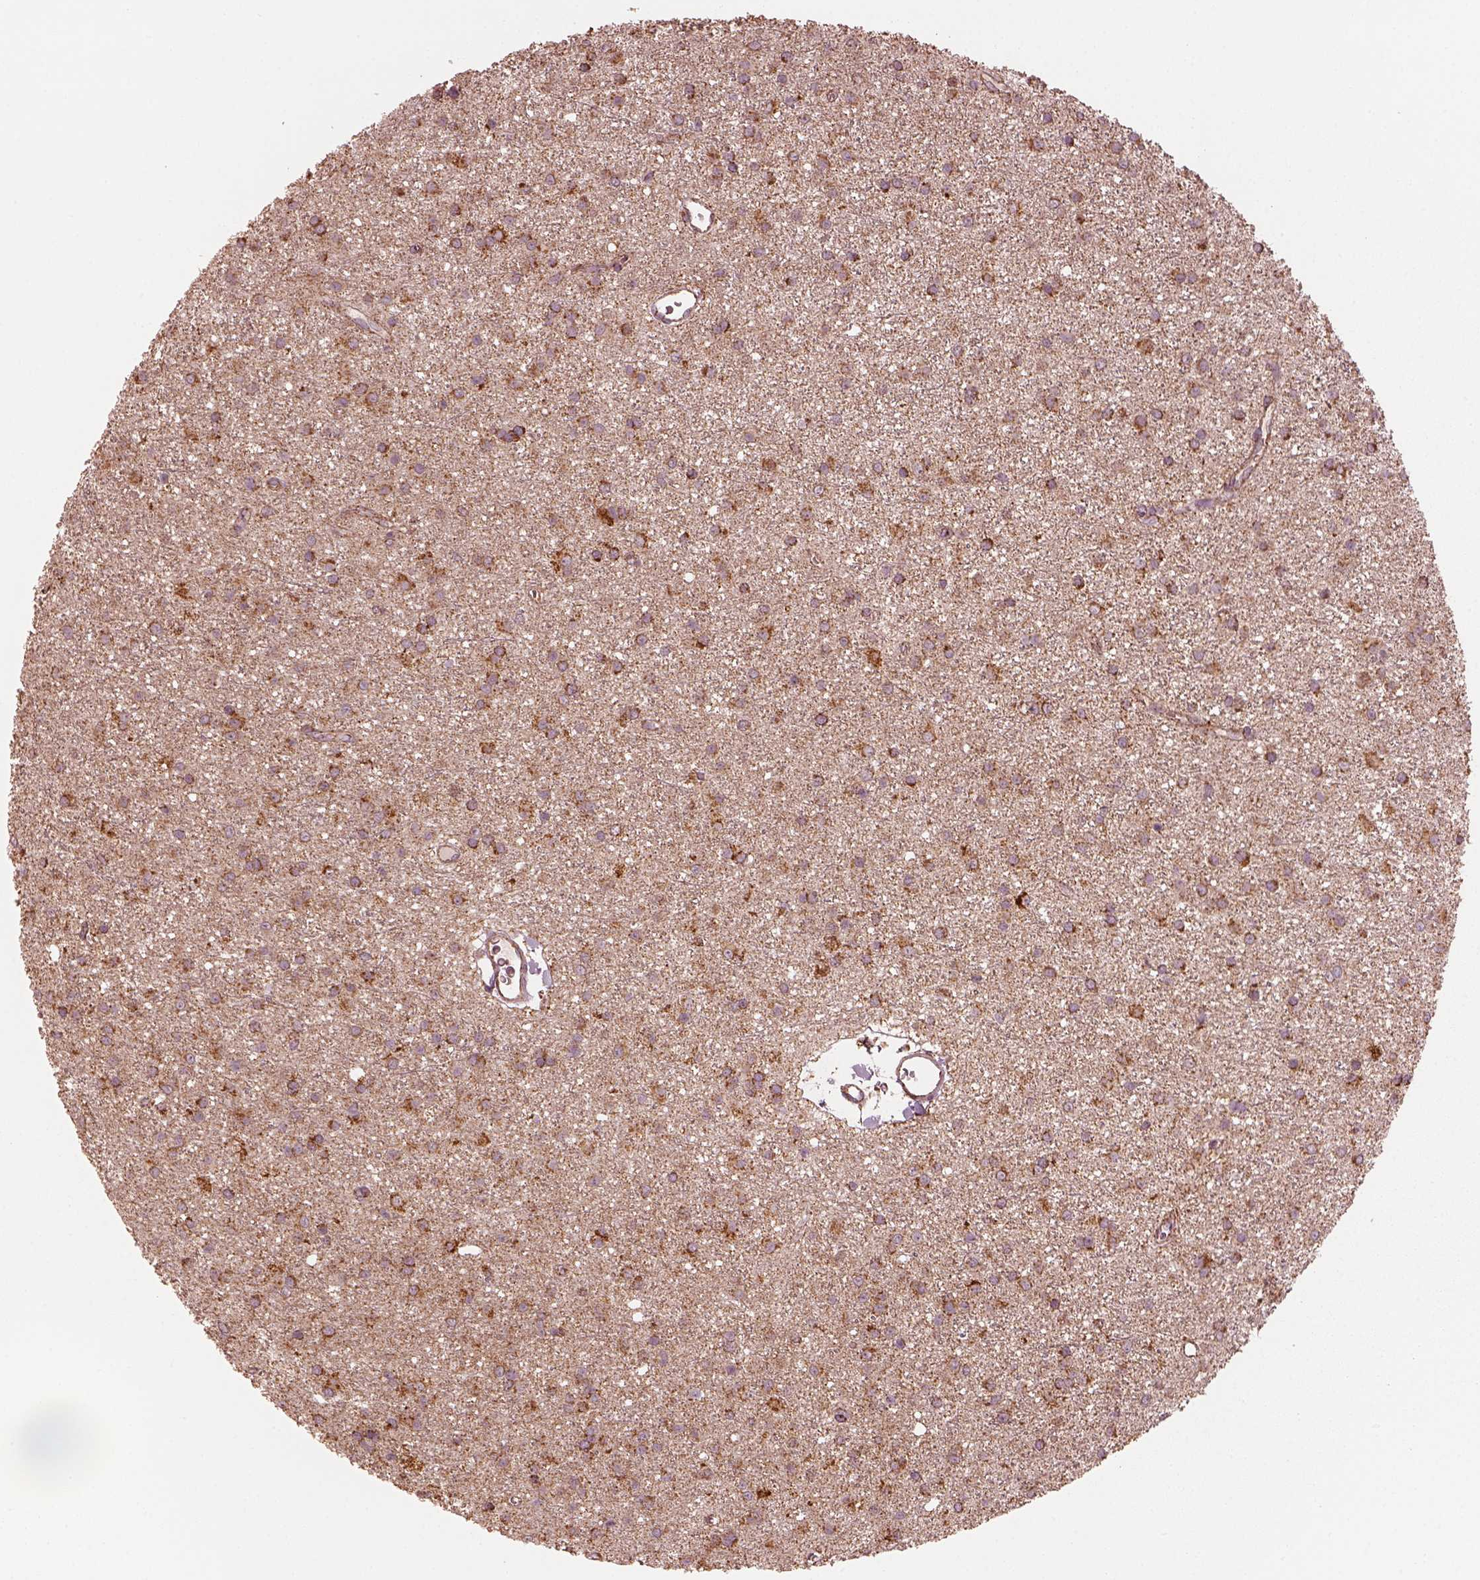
{"staining": {"intensity": "strong", "quantity": ">75%", "location": "cytoplasmic/membranous"}, "tissue": "glioma", "cell_type": "Tumor cells", "image_type": "cancer", "snomed": [{"axis": "morphology", "description": "Glioma, malignant, Low grade"}, {"axis": "topography", "description": "Brain"}], "caption": "Tumor cells display strong cytoplasmic/membranous expression in approximately >75% of cells in glioma. Immunohistochemistry (ihc) stains the protein in brown and the nuclei are stained blue.", "gene": "NDUFB10", "patient": {"sex": "male", "age": 27}}